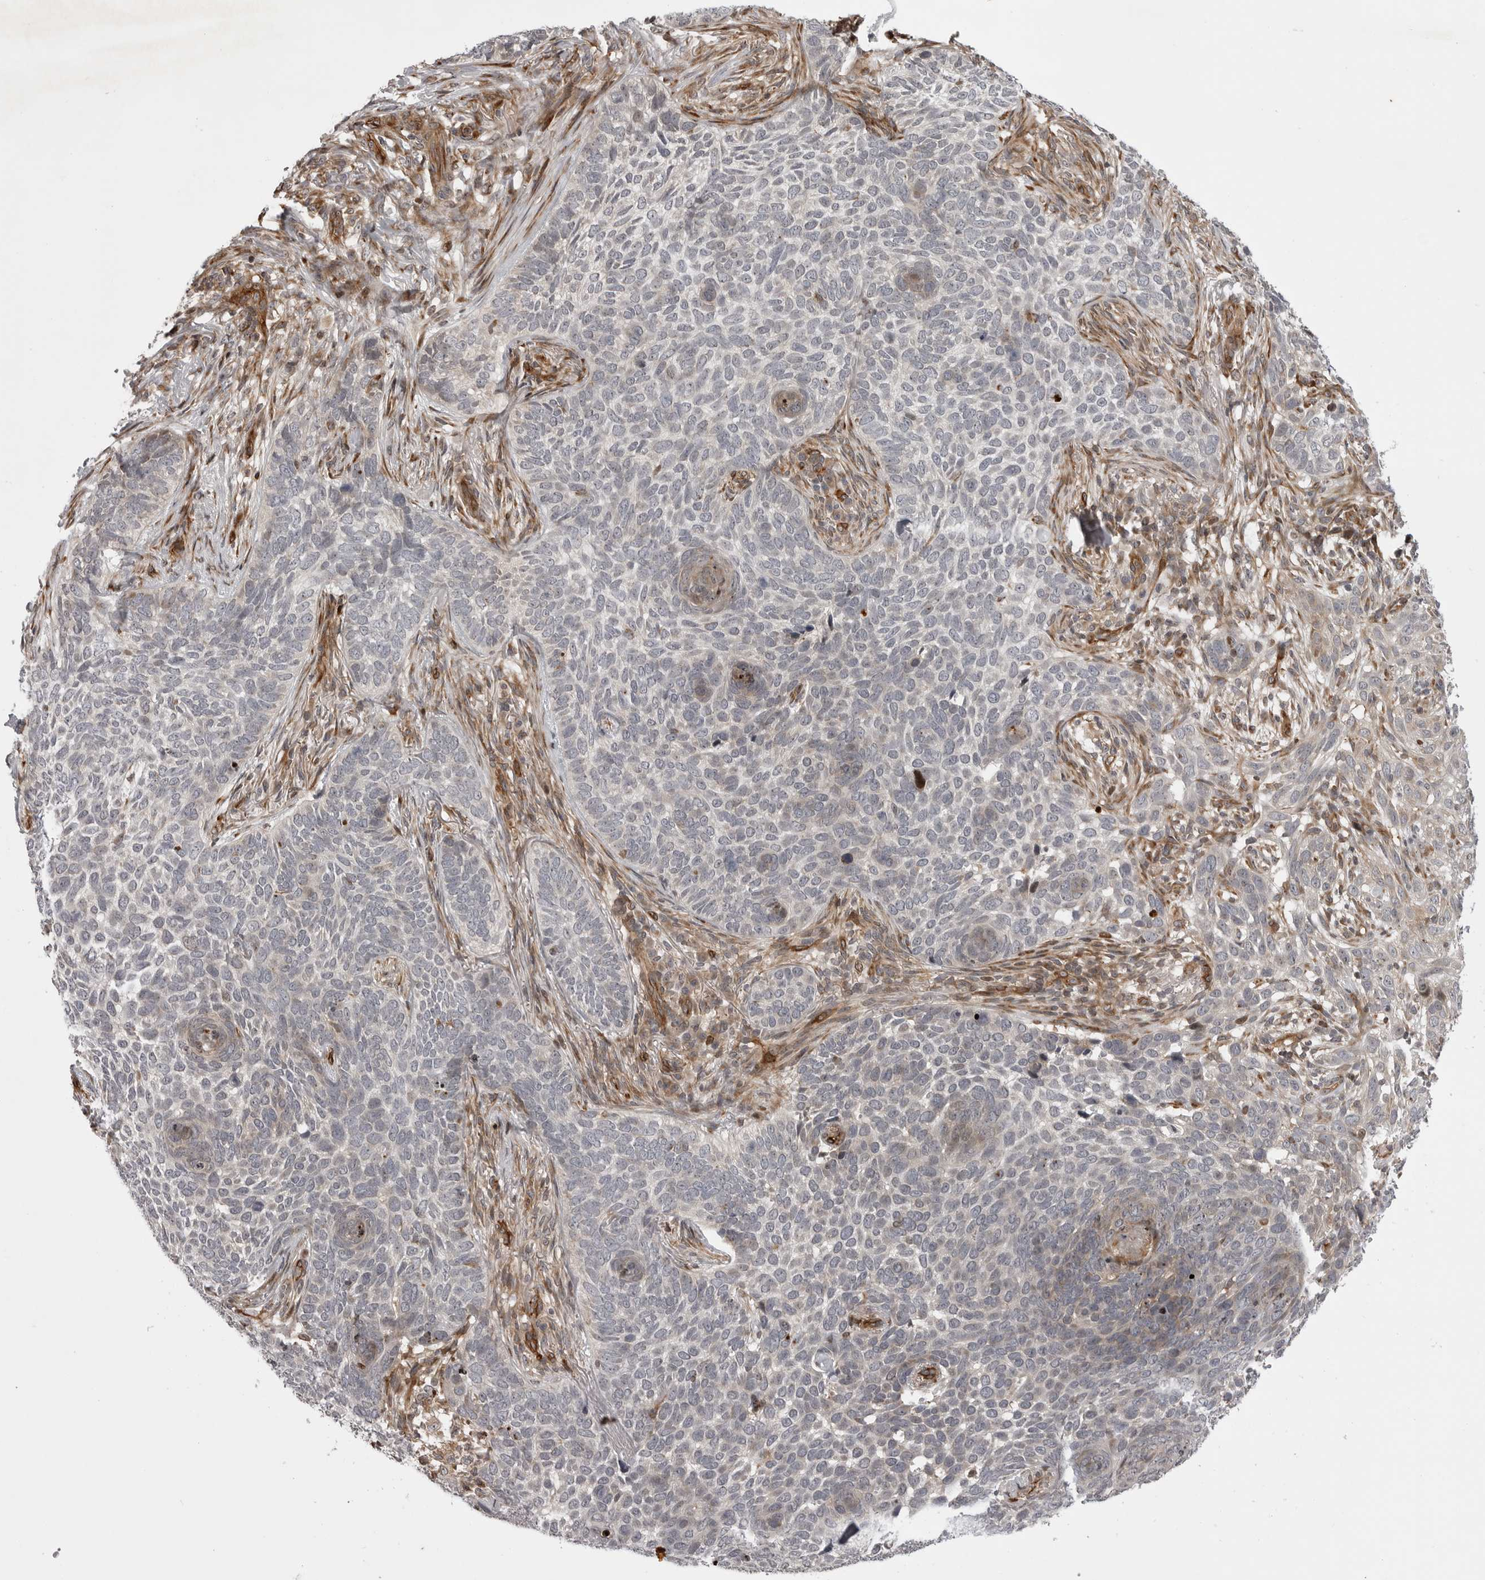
{"staining": {"intensity": "negative", "quantity": "none", "location": "none"}, "tissue": "skin cancer", "cell_type": "Tumor cells", "image_type": "cancer", "snomed": [{"axis": "morphology", "description": "Basal cell carcinoma"}, {"axis": "topography", "description": "Skin"}], "caption": "Human skin basal cell carcinoma stained for a protein using immunohistochemistry displays no expression in tumor cells.", "gene": "ABL1", "patient": {"sex": "female", "age": 64}}